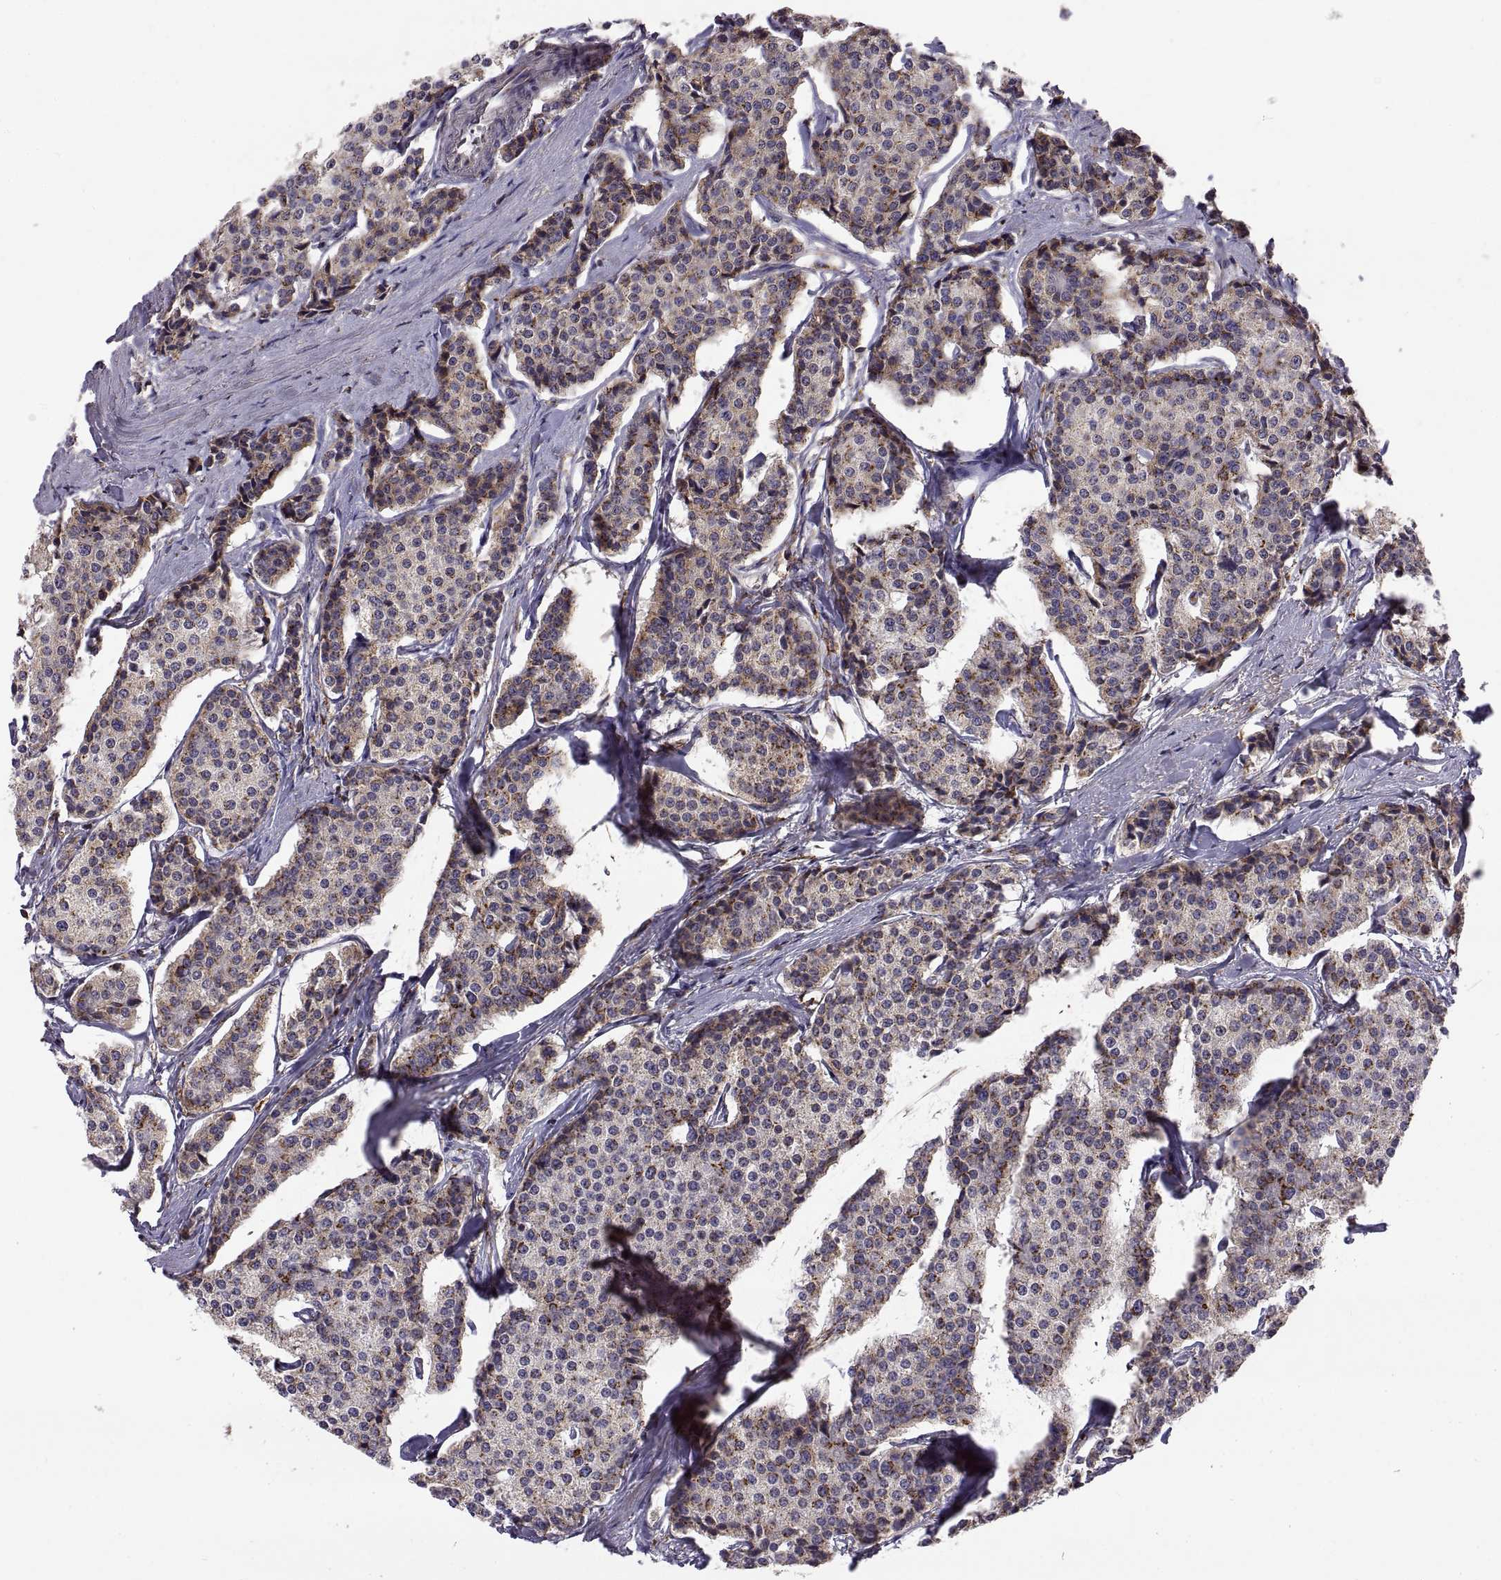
{"staining": {"intensity": "moderate", "quantity": "25%-75%", "location": "cytoplasmic/membranous"}, "tissue": "carcinoid", "cell_type": "Tumor cells", "image_type": "cancer", "snomed": [{"axis": "morphology", "description": "Carcinoid, malignant, NOS"}, {"axis": "topography", "description": "Small intestine"}], "caption": "High-magnification brightfield microscopy of carcinoid stained with DAB (brown) and counterstained with hematoxylin (blue). tumor cells exhibit moderate cytoplasmic/membranous positivity is identified in approximately25%-75% of cells.", "gene": "ACAP1", "patient": {"sex": "female", "age": 65}}